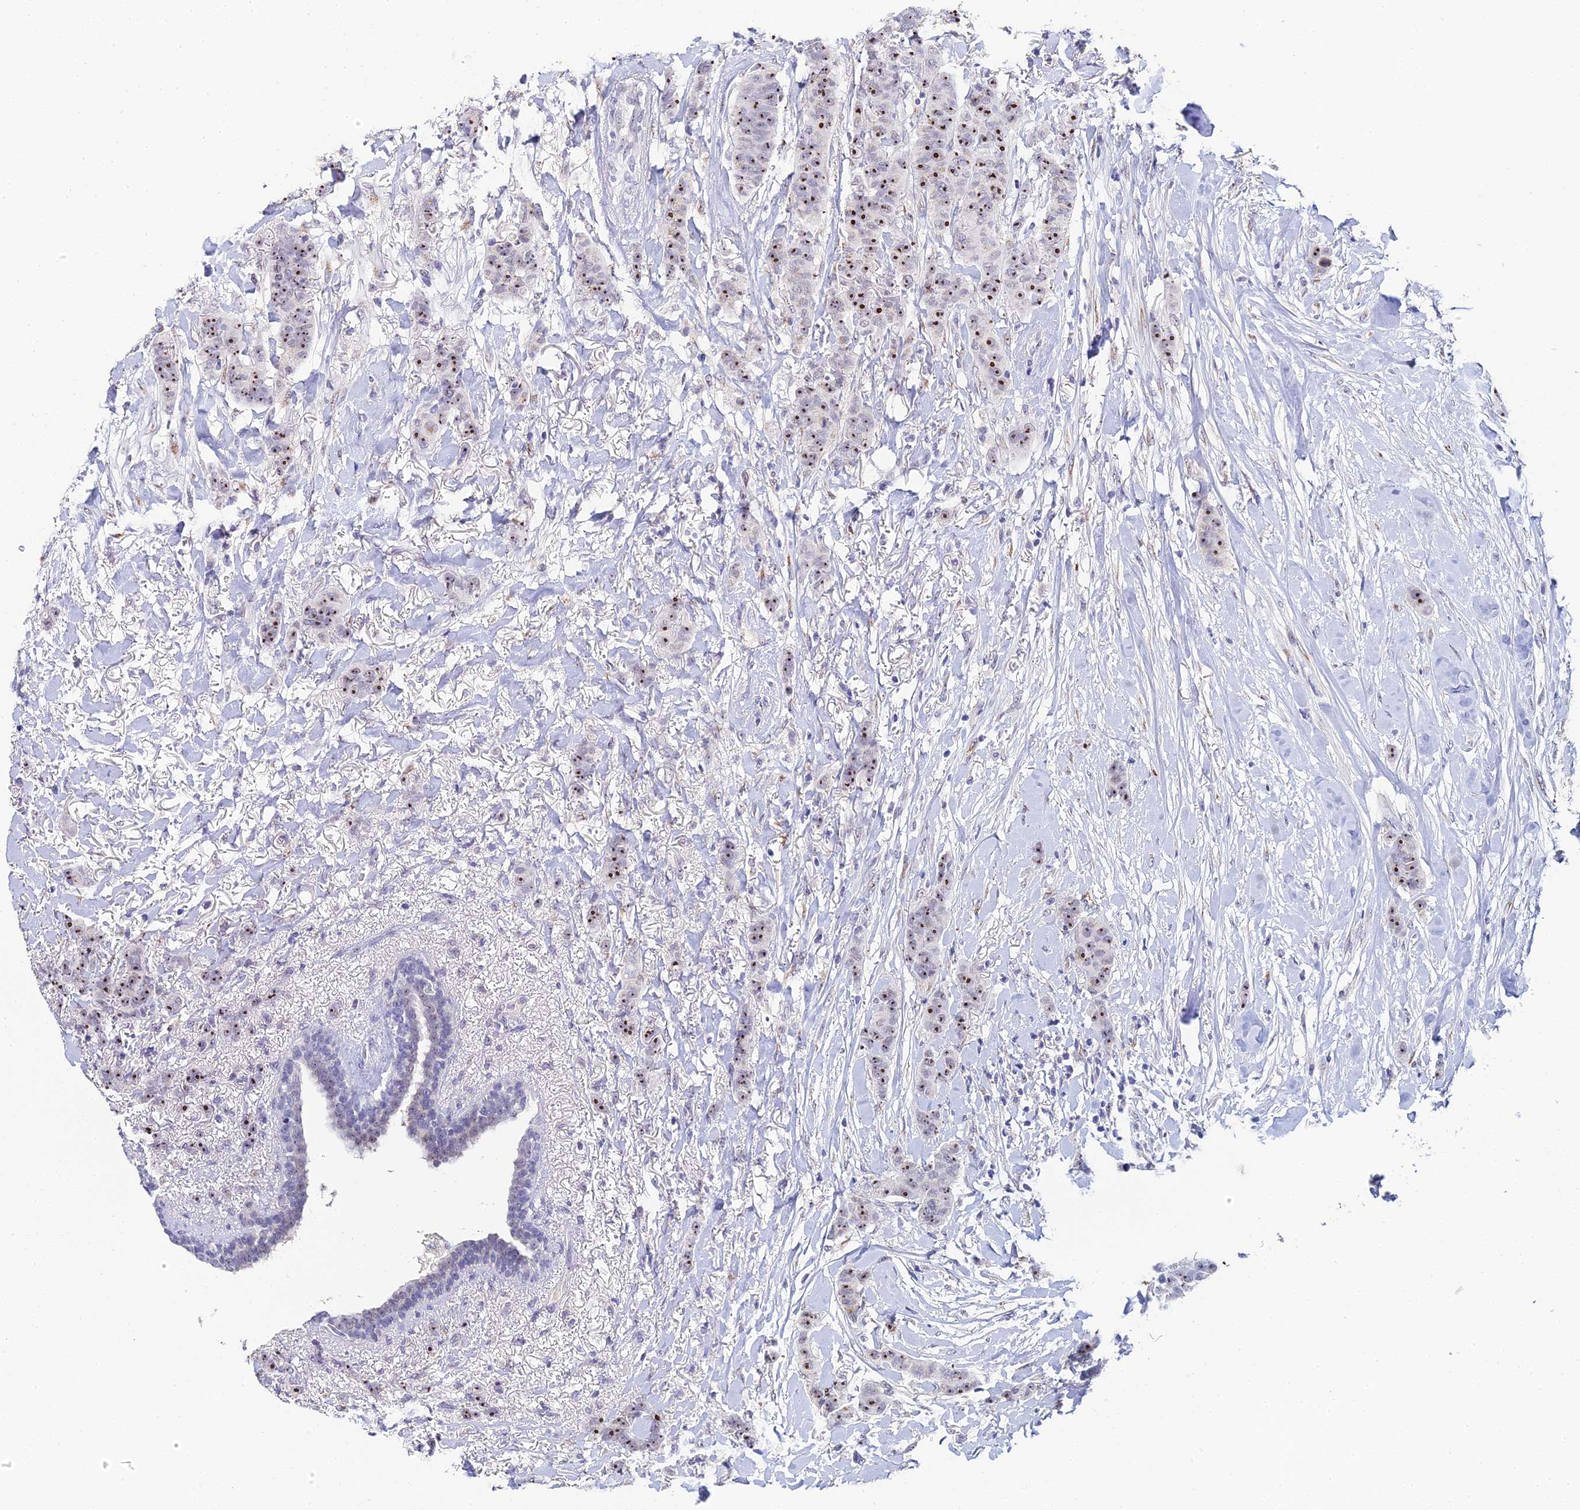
{"staining": {"intensity": "strong", "quantity": ">75%", "location": "nuclear"}, "tissue": "breast cancer", "cell_type": "Tumor cells", "image_type": "cancer", "snomed": [{"axis": "morphology", "description": "Duct carcinoma"}, {"axis": "topography", "description": "Breast"}], "caption": "Strong nuclear expression is present in about >75% of tumor cells in breast cancer.", "gene": "PLPP4", "patient": {"sex": "female", "age": 40}}